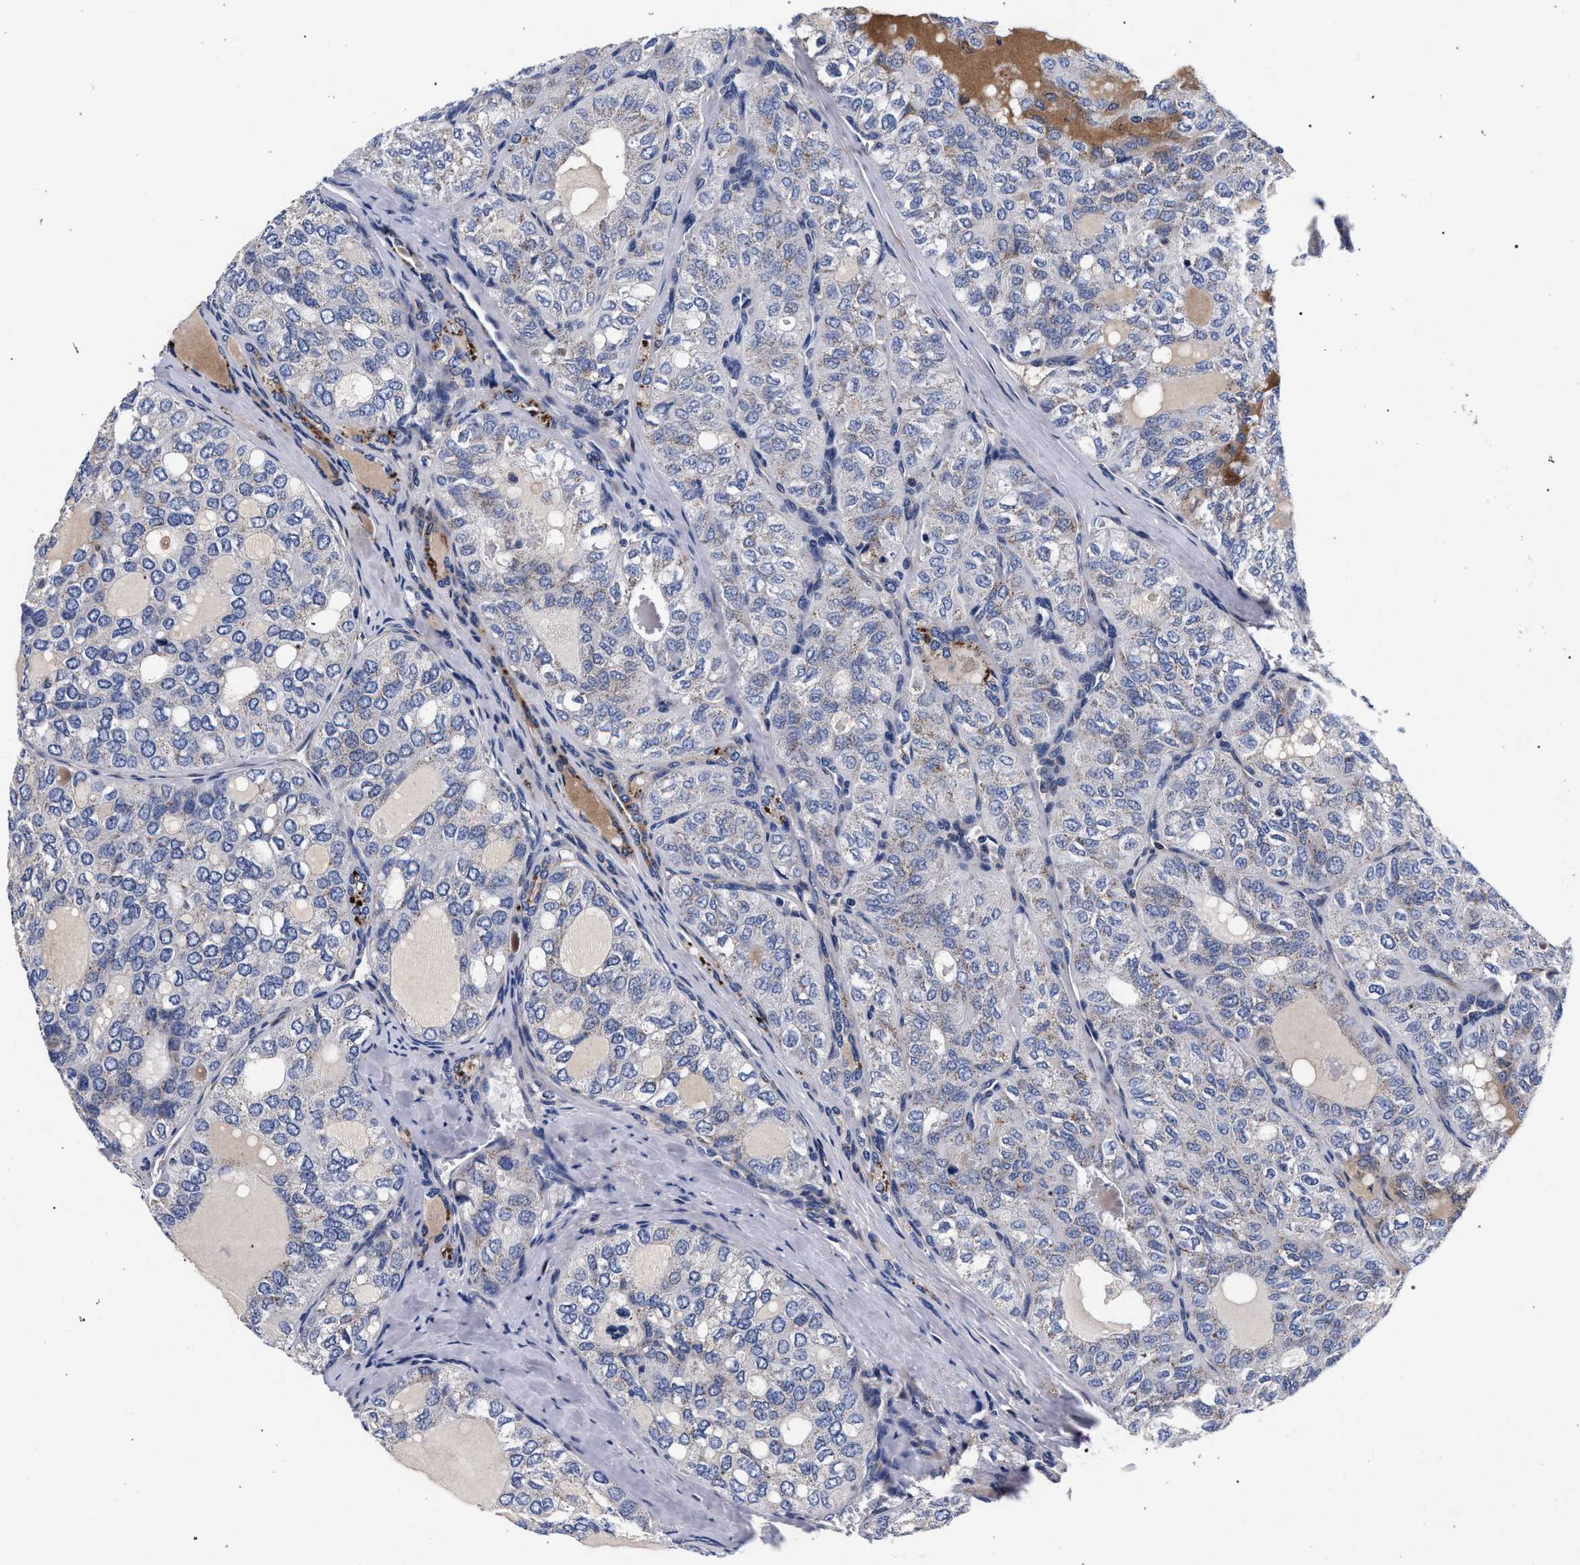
{"staining": {"intensity": "negative", "quantity": "none", "location": "none"}, "tissue": "thyroid cancer", "cell_type": "Tumor cells", "image_type": "cancer", "snomed": [{"axis": "morphology", "description": "Follicular adenoma carcinoma, NOS"}, {"axis": "topography", "description": "Thyroid gland"}], "caption": "Follicular adenoma carcinoma (thyroid) was stained to show a protein in brown. There is no significant expression in tumor cells. Nuclei are stained in blue.", "gene": "ACOX1", "patient": {"sex": "male", "age": 75}}